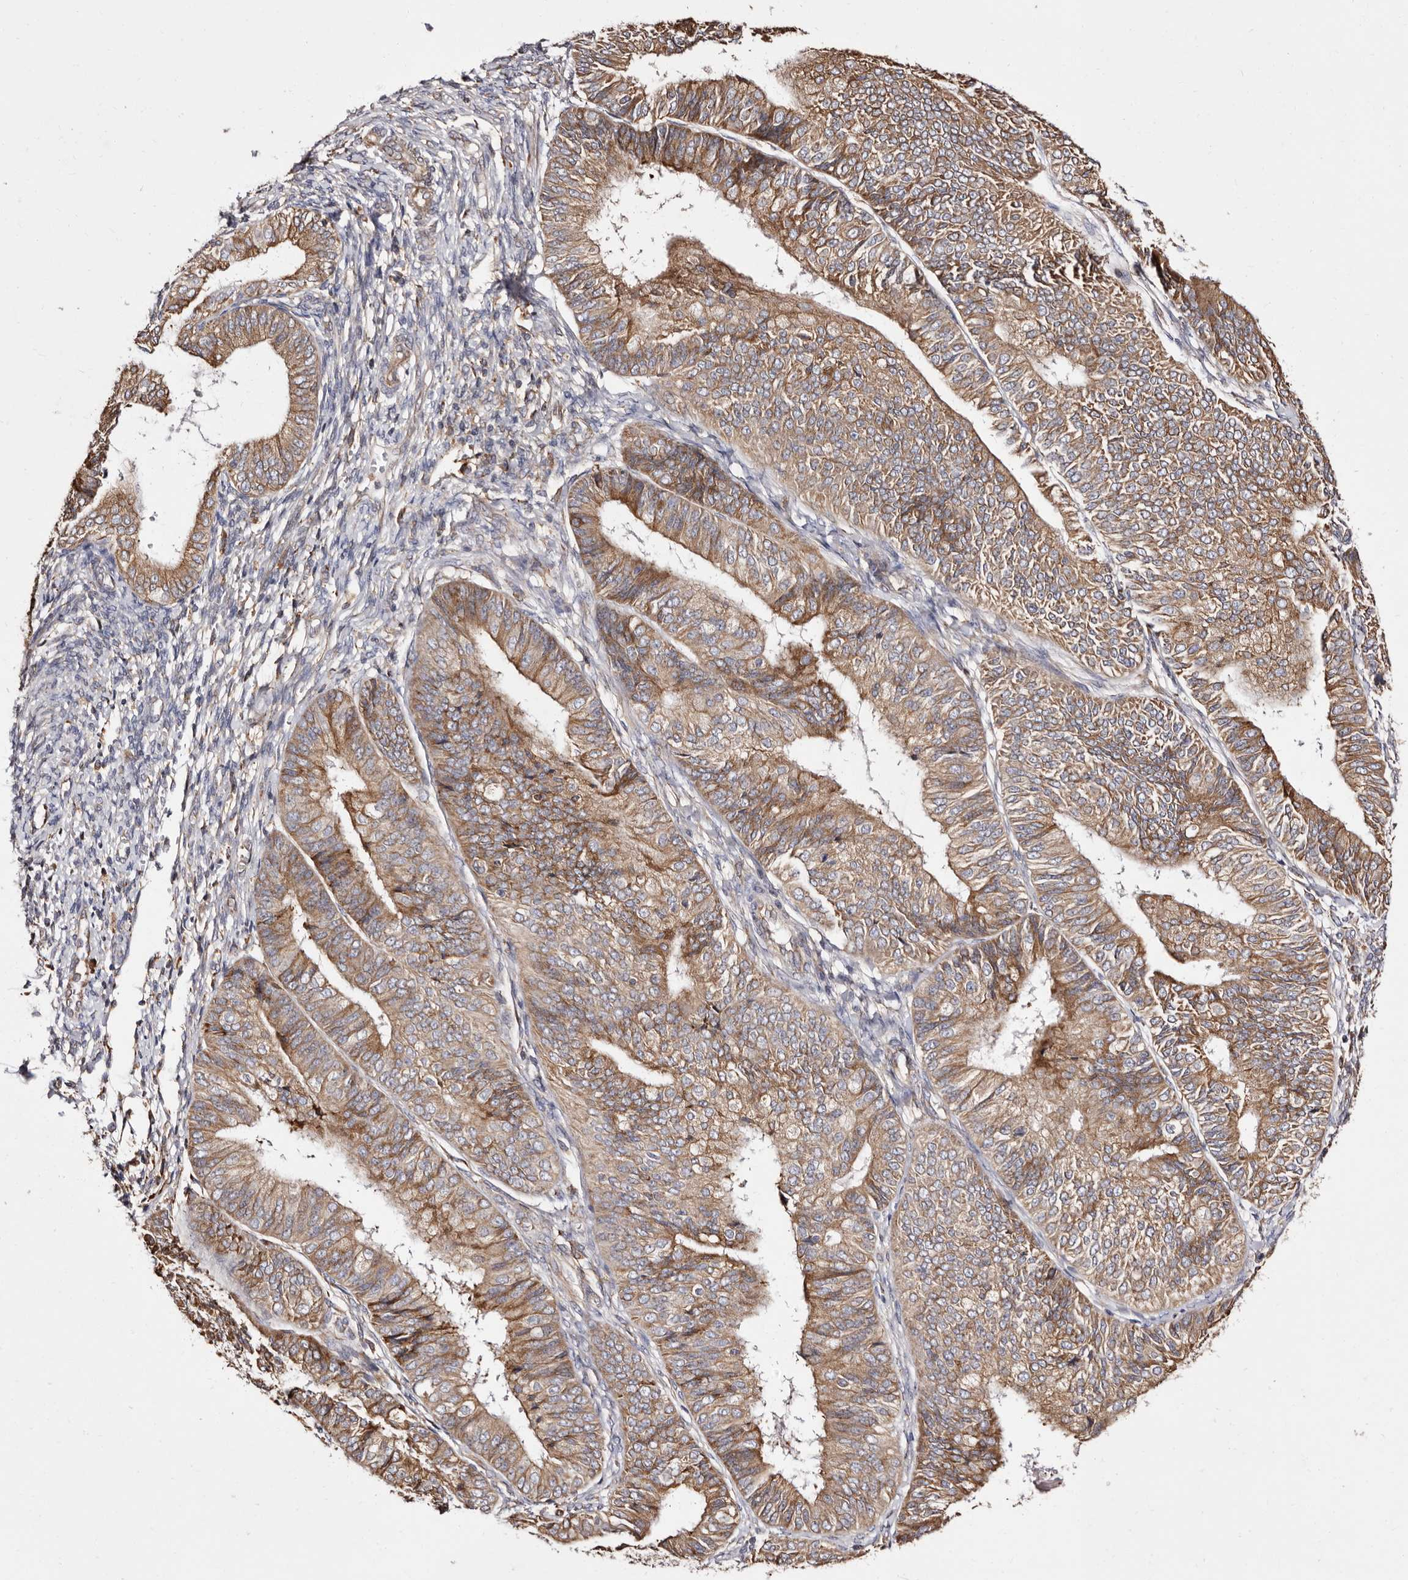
{"staining": {"intensity": "moderate", "quantity": ">75%", "location": "cytoplasmic/membranous"}, "tissue": "endometrial cancer", "cell_type": "Tumor cells", "image_type": "cancer", "snomed": [{"axis": "morphology", "description": "Adenocarcinoma, NOS"}, {"axis": "topography", "description": "Endometrium"}], "caption": "Immunohistochemistry (IHC) (DAB (3,3'-diaminobenzidine)) staining of human endometrial adenocarcinoma reveals moderate cytoplasmic/membranous protein positivity in about >75% of tumor cells.", "gene": "ACBD6", "patient": {"sex": "female", "age": 58}}